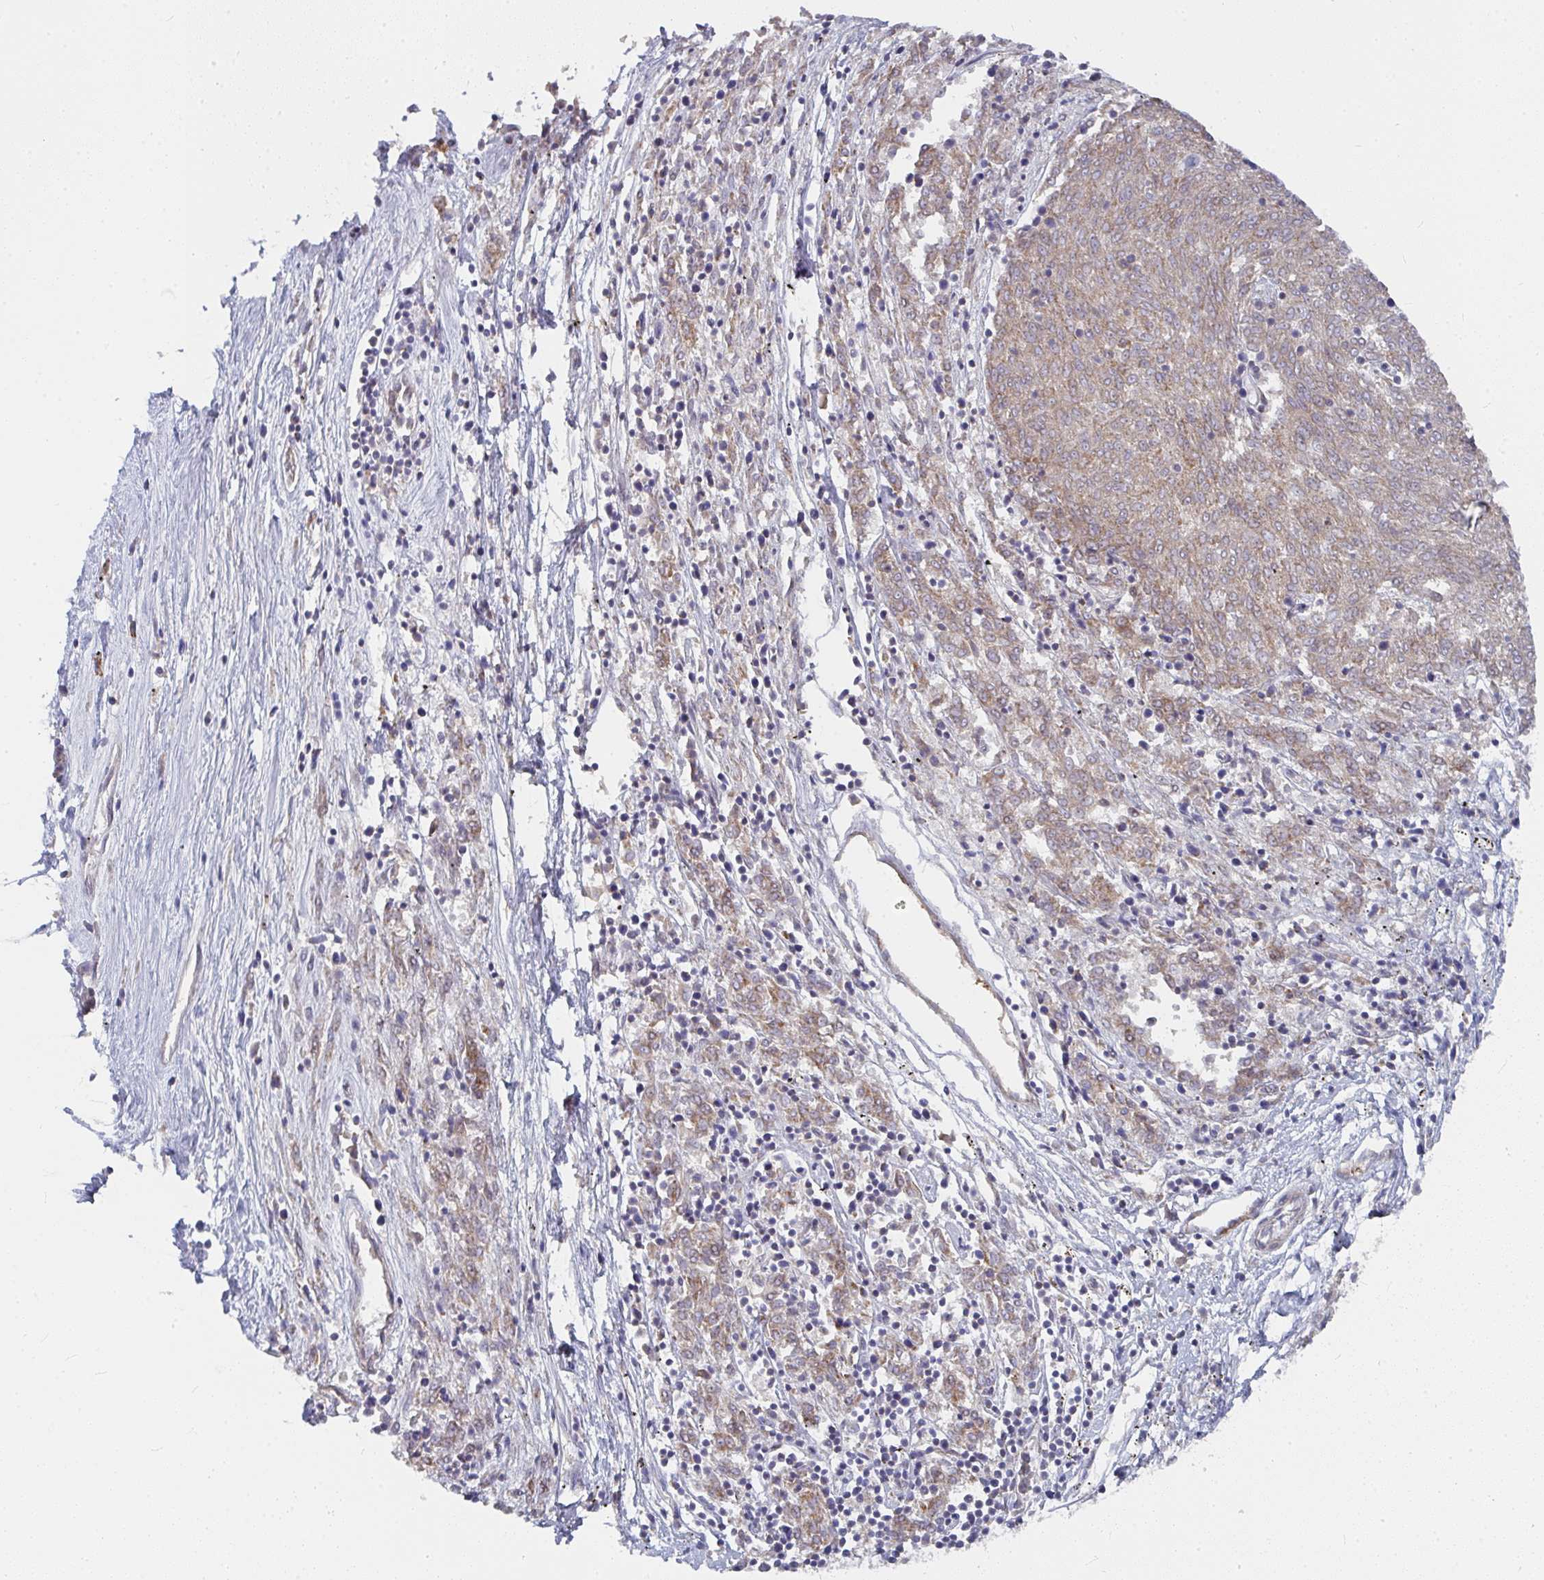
{"staining": {"intensity": "weak", "quantity": ">75%", "location": "cytoplasmic/membranous"}, "tissue": "melanoma", "cell_type": "Tumor cells", "image_type": "cancer", "snomed": [{"axis": "morphology", "description": "Malignant melanoma, NOS"}, {"axis": "topography", "description": "Skin"}], "caption": "Brown immunohistochemical staining in malignant melanoma exhibits weak cytoplasmic/membranous staining in approximately >75% of tumor cells.", "gene": "RHEBL1", "patient": {"sex": "female", "age": 72}}